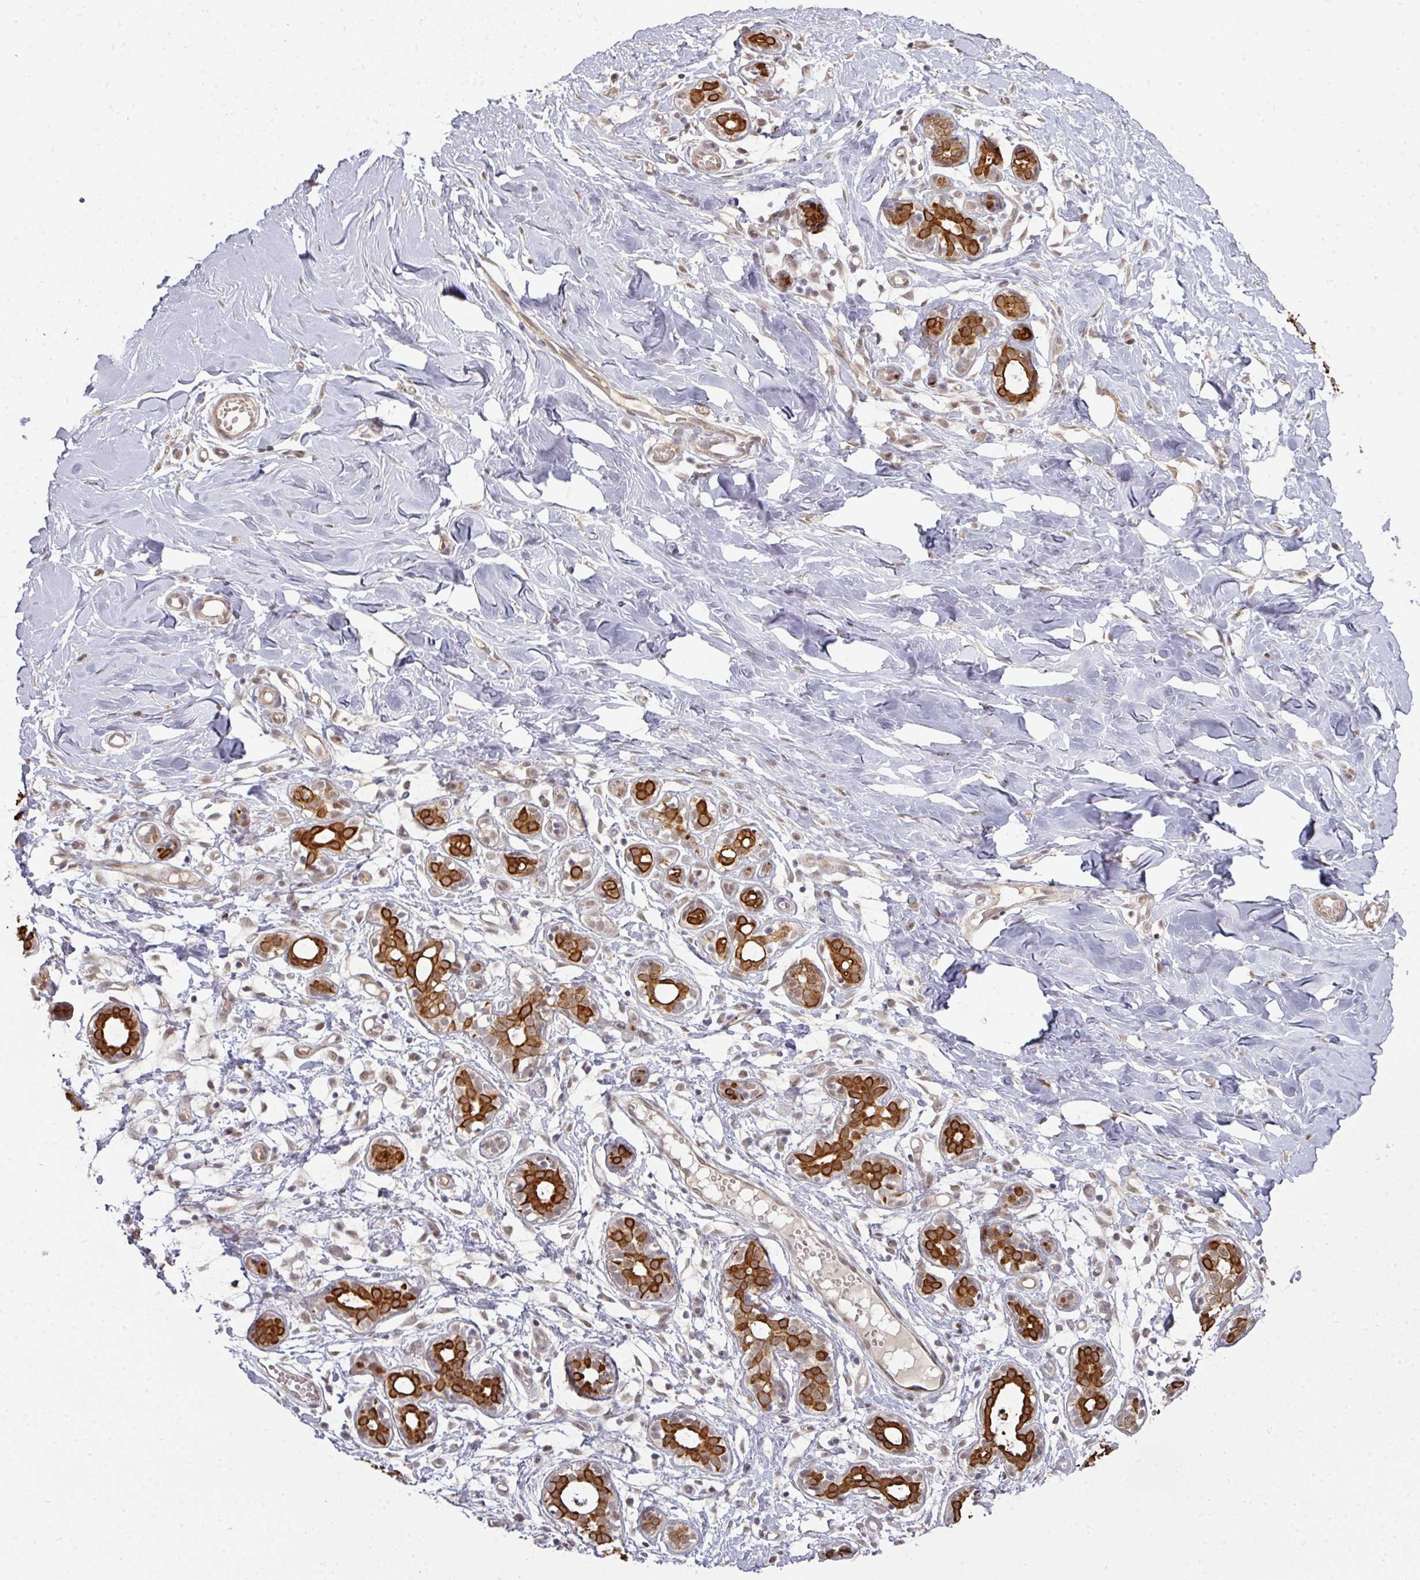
{"staining": {"intensity": "negative", "quantity": "none", "location": "none"}, "tissue": "breast", "cell_type": "Adipocytes", "image_type": "normal", "snomed": [{"axis": "morphology", "description": "Normal tissue, NOS"}, {"axis": "topography", "description": "Breast"}], "caption": "An immunohistochemistry histopathology image of unremarkable breast is shown. There is no staining in adipocytes of breast. (DAB IHC visualized using brightfield microscopy, high magnification).", "gene": "GTF2H3", "patient": {"sex": "female", "age": 27}}